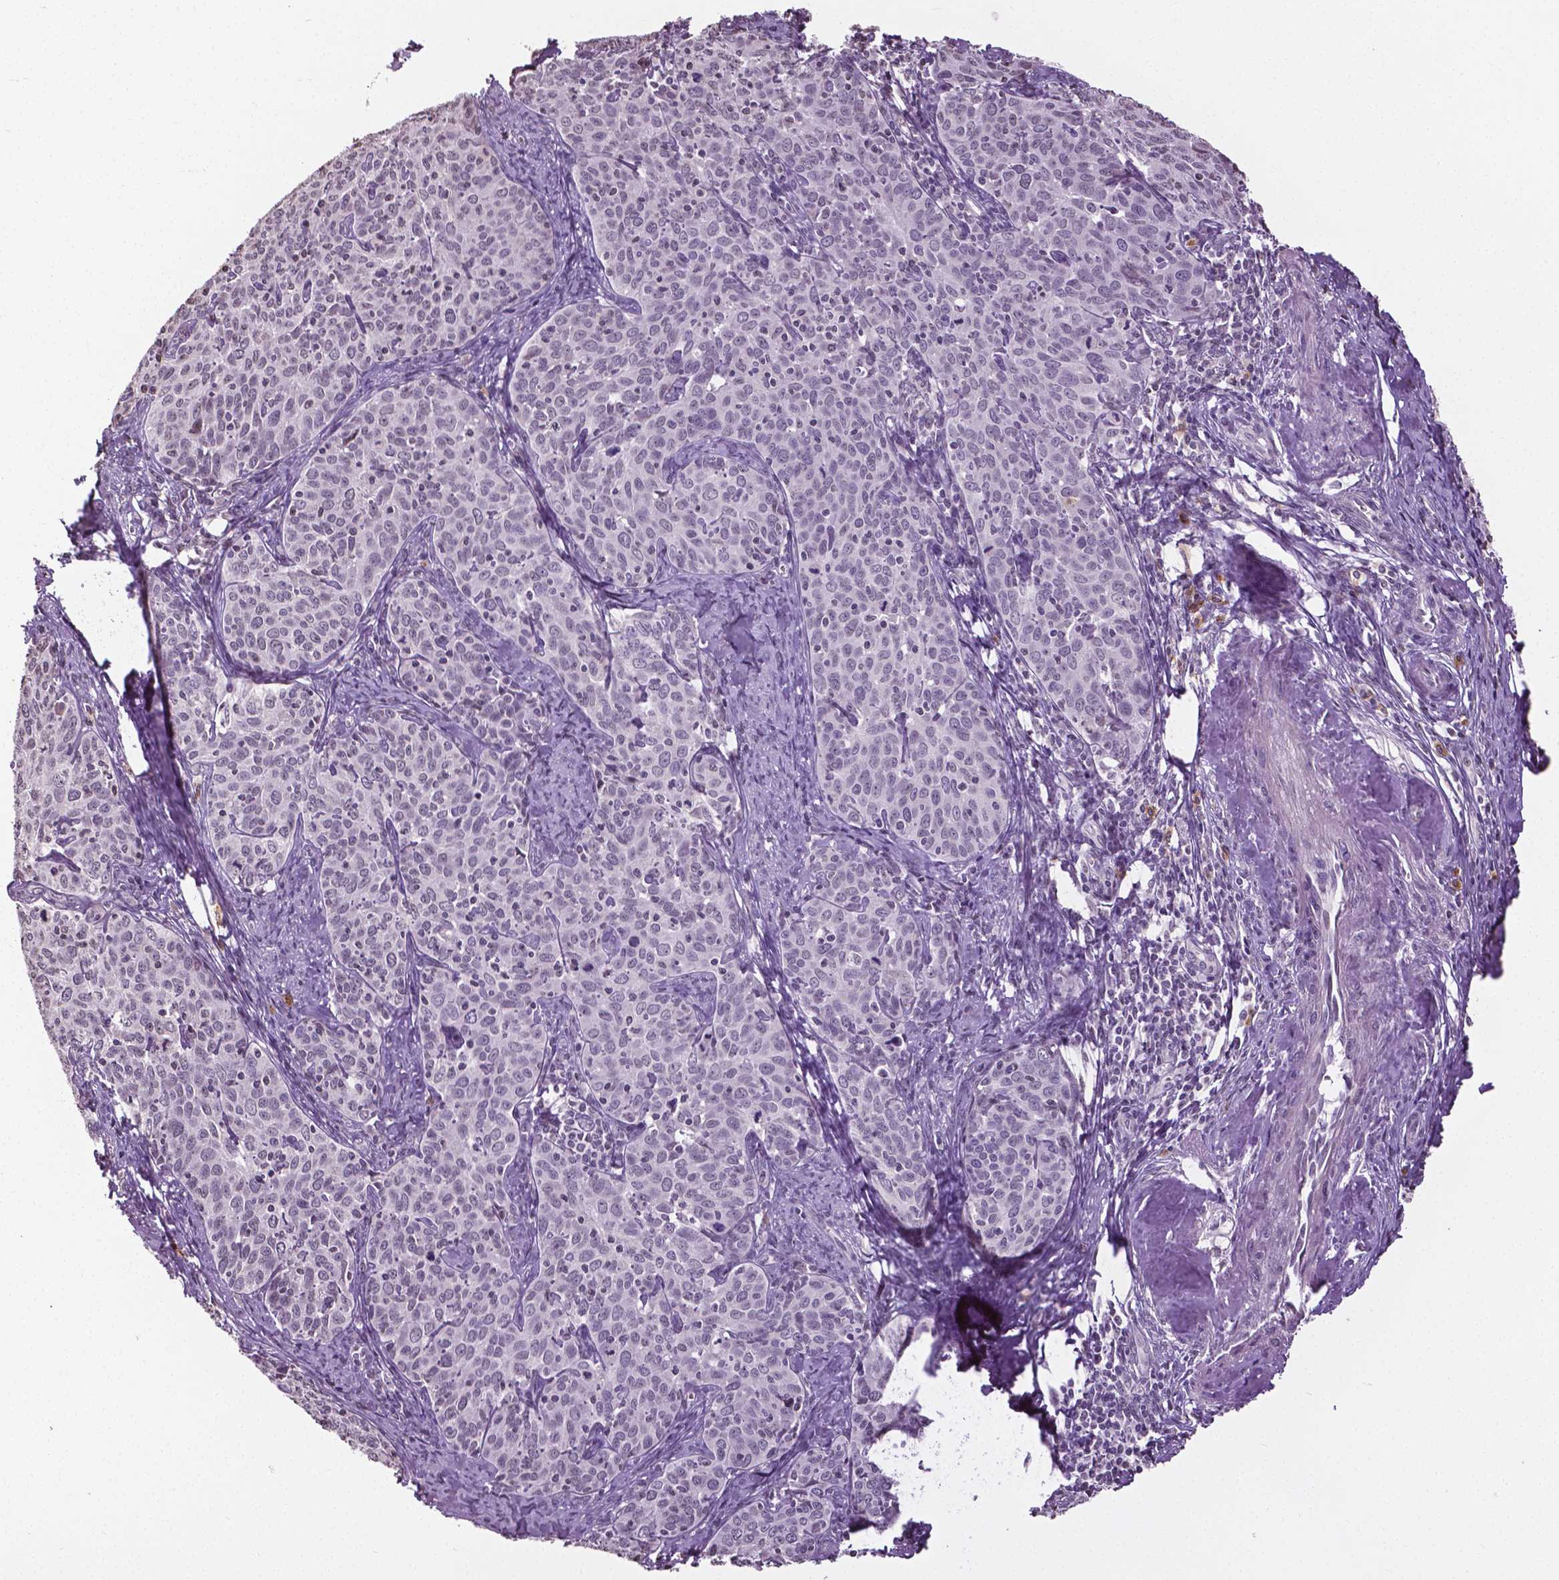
{"staining": {"intensity": "negative", "quantity": "none", "location": "none"}, "tissue": "cervical cancer", "cell_type": "Tumor cells", "image_type": "cancer", "snomed": [{"axis": "morphology", "description": "Squamous cell carcinoma, NOS"}, {"axis": "topography", "description": "Cervix"}], "caption": "The micrograph shows no staining of tumor cells in squamous cell carcinoma (cervical). (DAB immunohistochemistry (IHC) visualized using brightfield microscopy, high magnification).", "gene": "DLX5", "patient": {"sex": "female", "age": 62}}